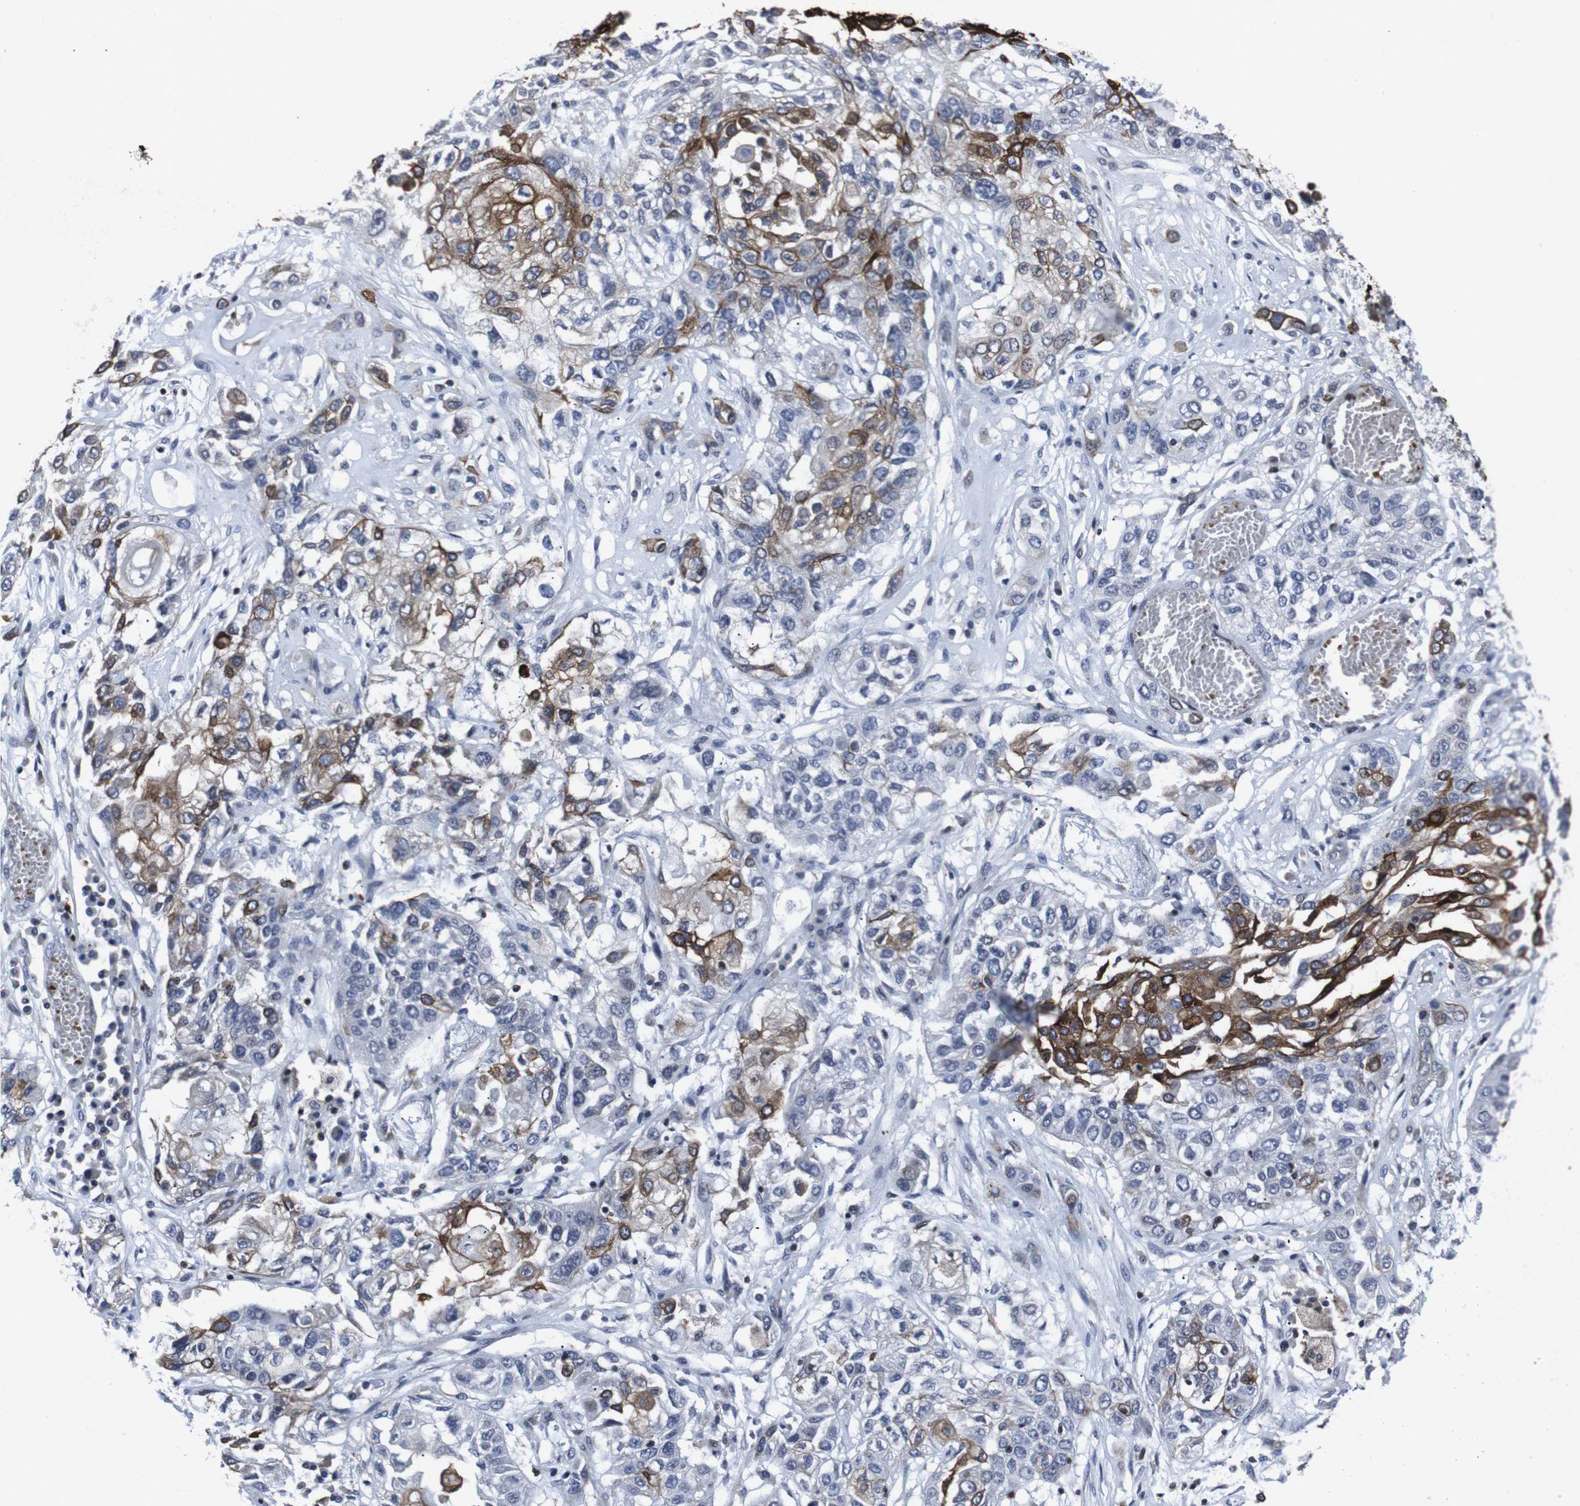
{"staining": {"intensity": "moderate", "quantity": "25%-75%", "location": "cytoplasmic/membranous"}, "tissue": "lung cancer", "cell_type": "Tumor cells", "image_type": "cancer", "snomed": [{"axis": "morphology", "description": "Squamous cell carcinoma, NOS"}, {"axis": "topography", "description": "Lung"}], "caption": "Lung cancer (squamous cell carcinoma) stained for a protein shows moderate cytoplasmic/membranous positivity in tumor cells.", "gene": "STAT4", "patient": {"sex": "male", "age": 71}}